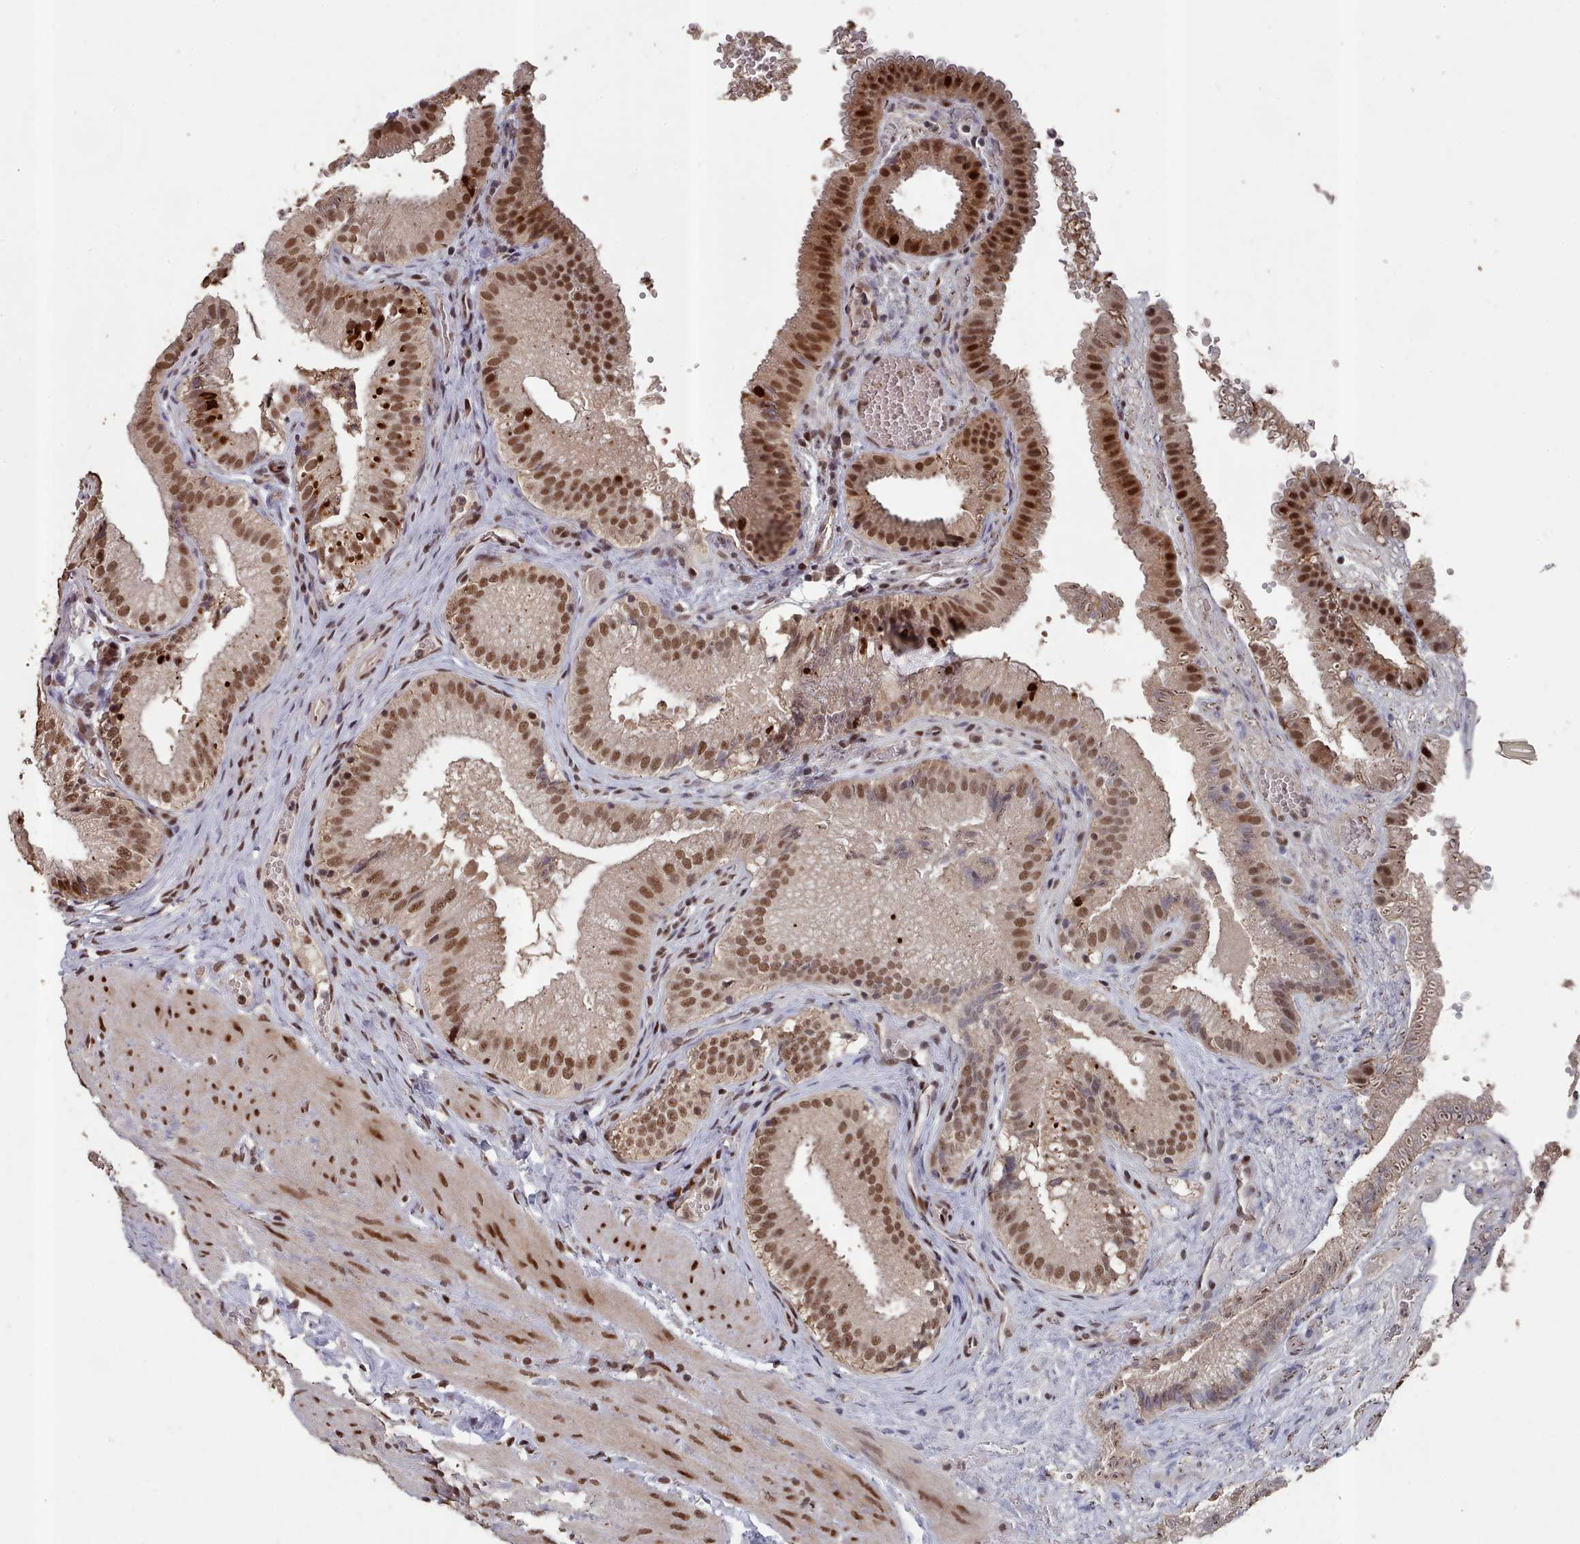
{"staining": {"intensity": "moderate", "quantity": ">75%", "location": "cytoplasmic/membranous,nuclear"}, "tissue": "gallbladder", "cell_type": "Glandular cells", "image_type": "normal", "snomed": [{"axis": "morphology", "description": "Normal tissue, NOS"}, {"axis": "topography", "description": "Gallbladder"}], "caption": "A photomicrograph of human gallbladder stained for a protein reveals moderate cytoplasmic/membranous,nuclear brown staining in glandular cells.", "gene": "PNRC2", "patient": {"sex": "female", "age": 30}}